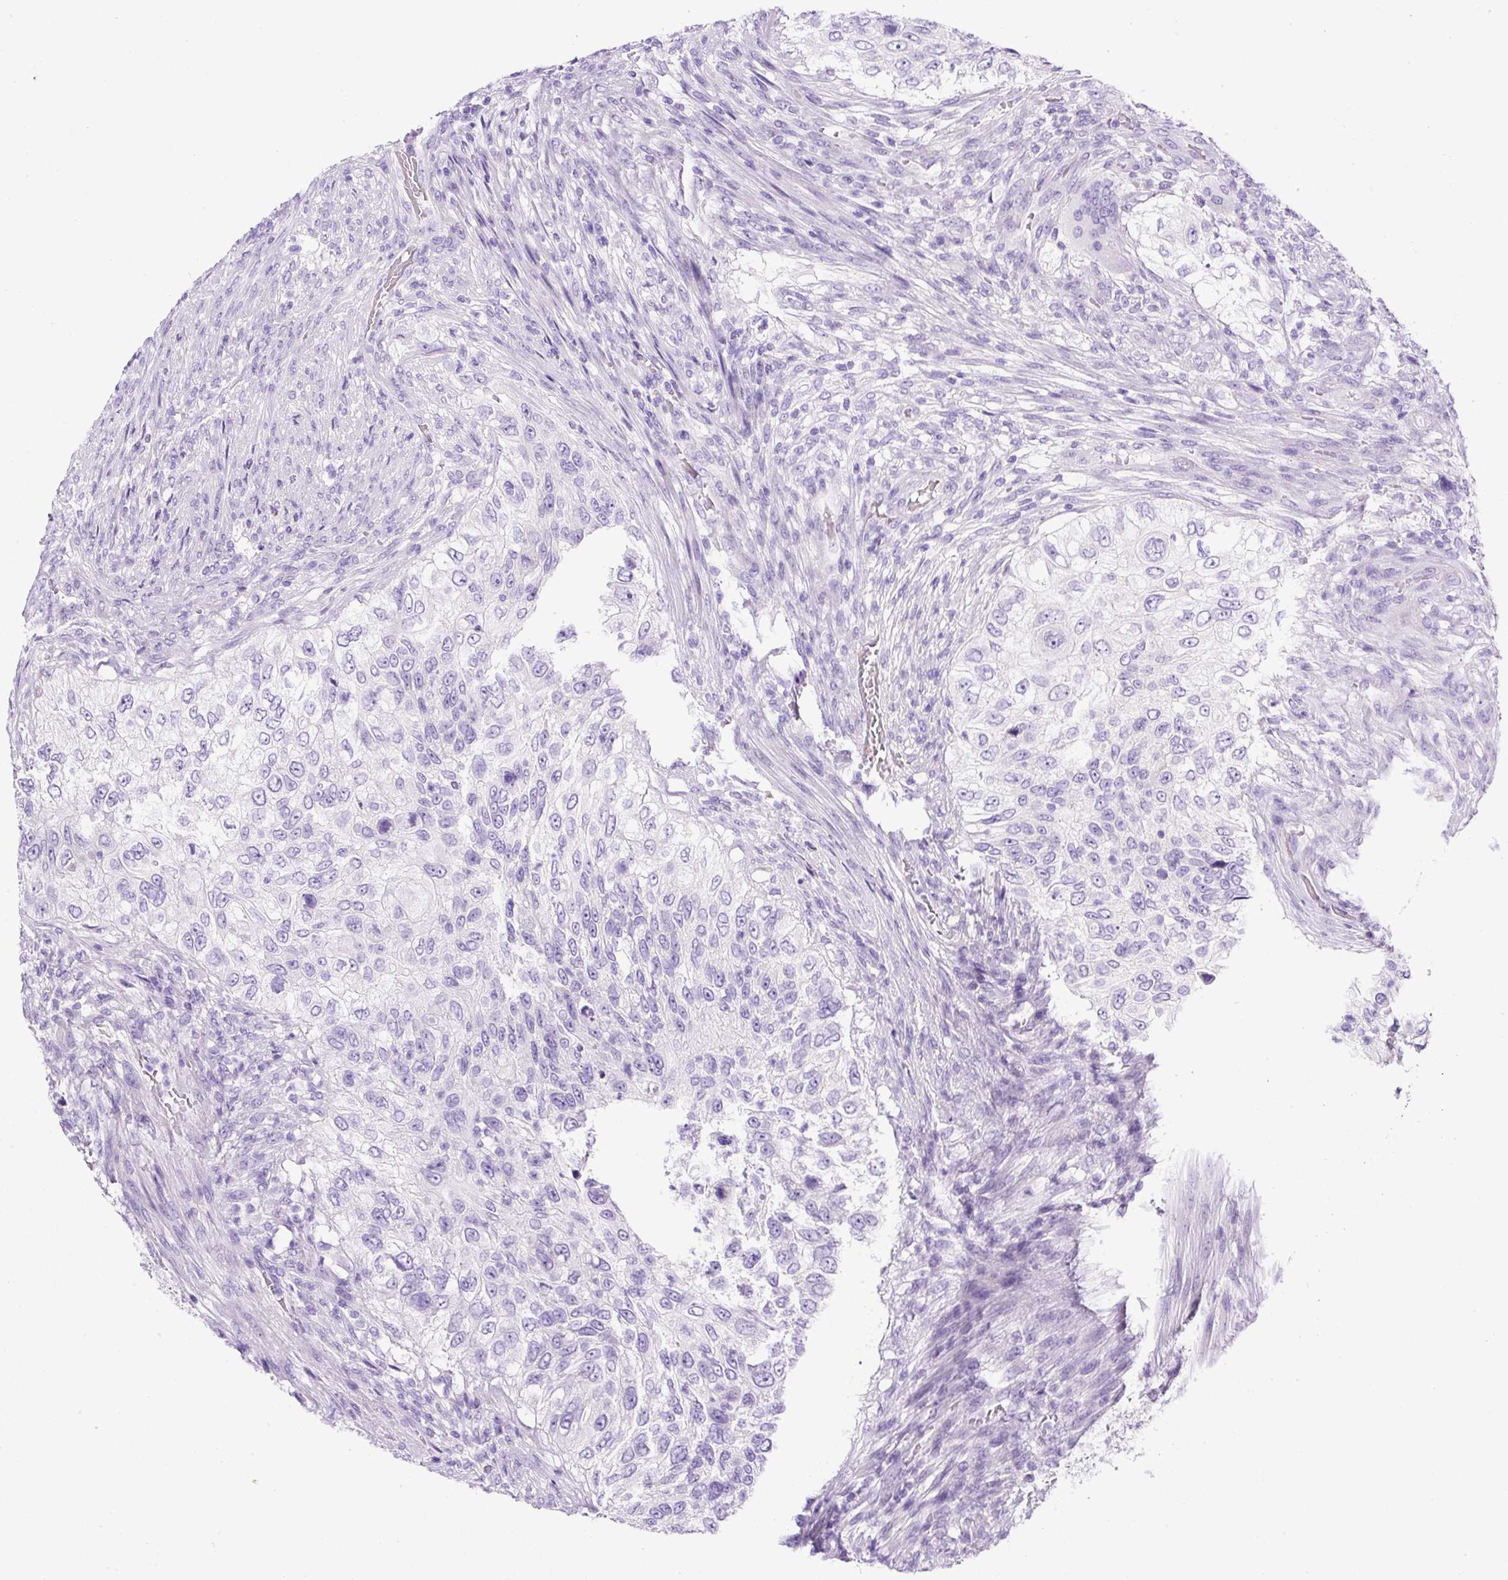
{"staining": {"intensity": "negative", "quantity": "none", "location": "none"}, "tissue": "urothelial cancer", "cell_type": "Tumor cells", "image_type": "cancer", "snomed": [{"axis": "morphology", "description": "Urothelial carcinoma, High grade"}, {"axis": "topography", "description": "Urinary bladder"}], "caption": "Immunohistochemistry (IHC) of urothelial cancer shows no expression in tumor cells.", "gene": "STOX2", "patient": {"sex": "female", "age": 60}}